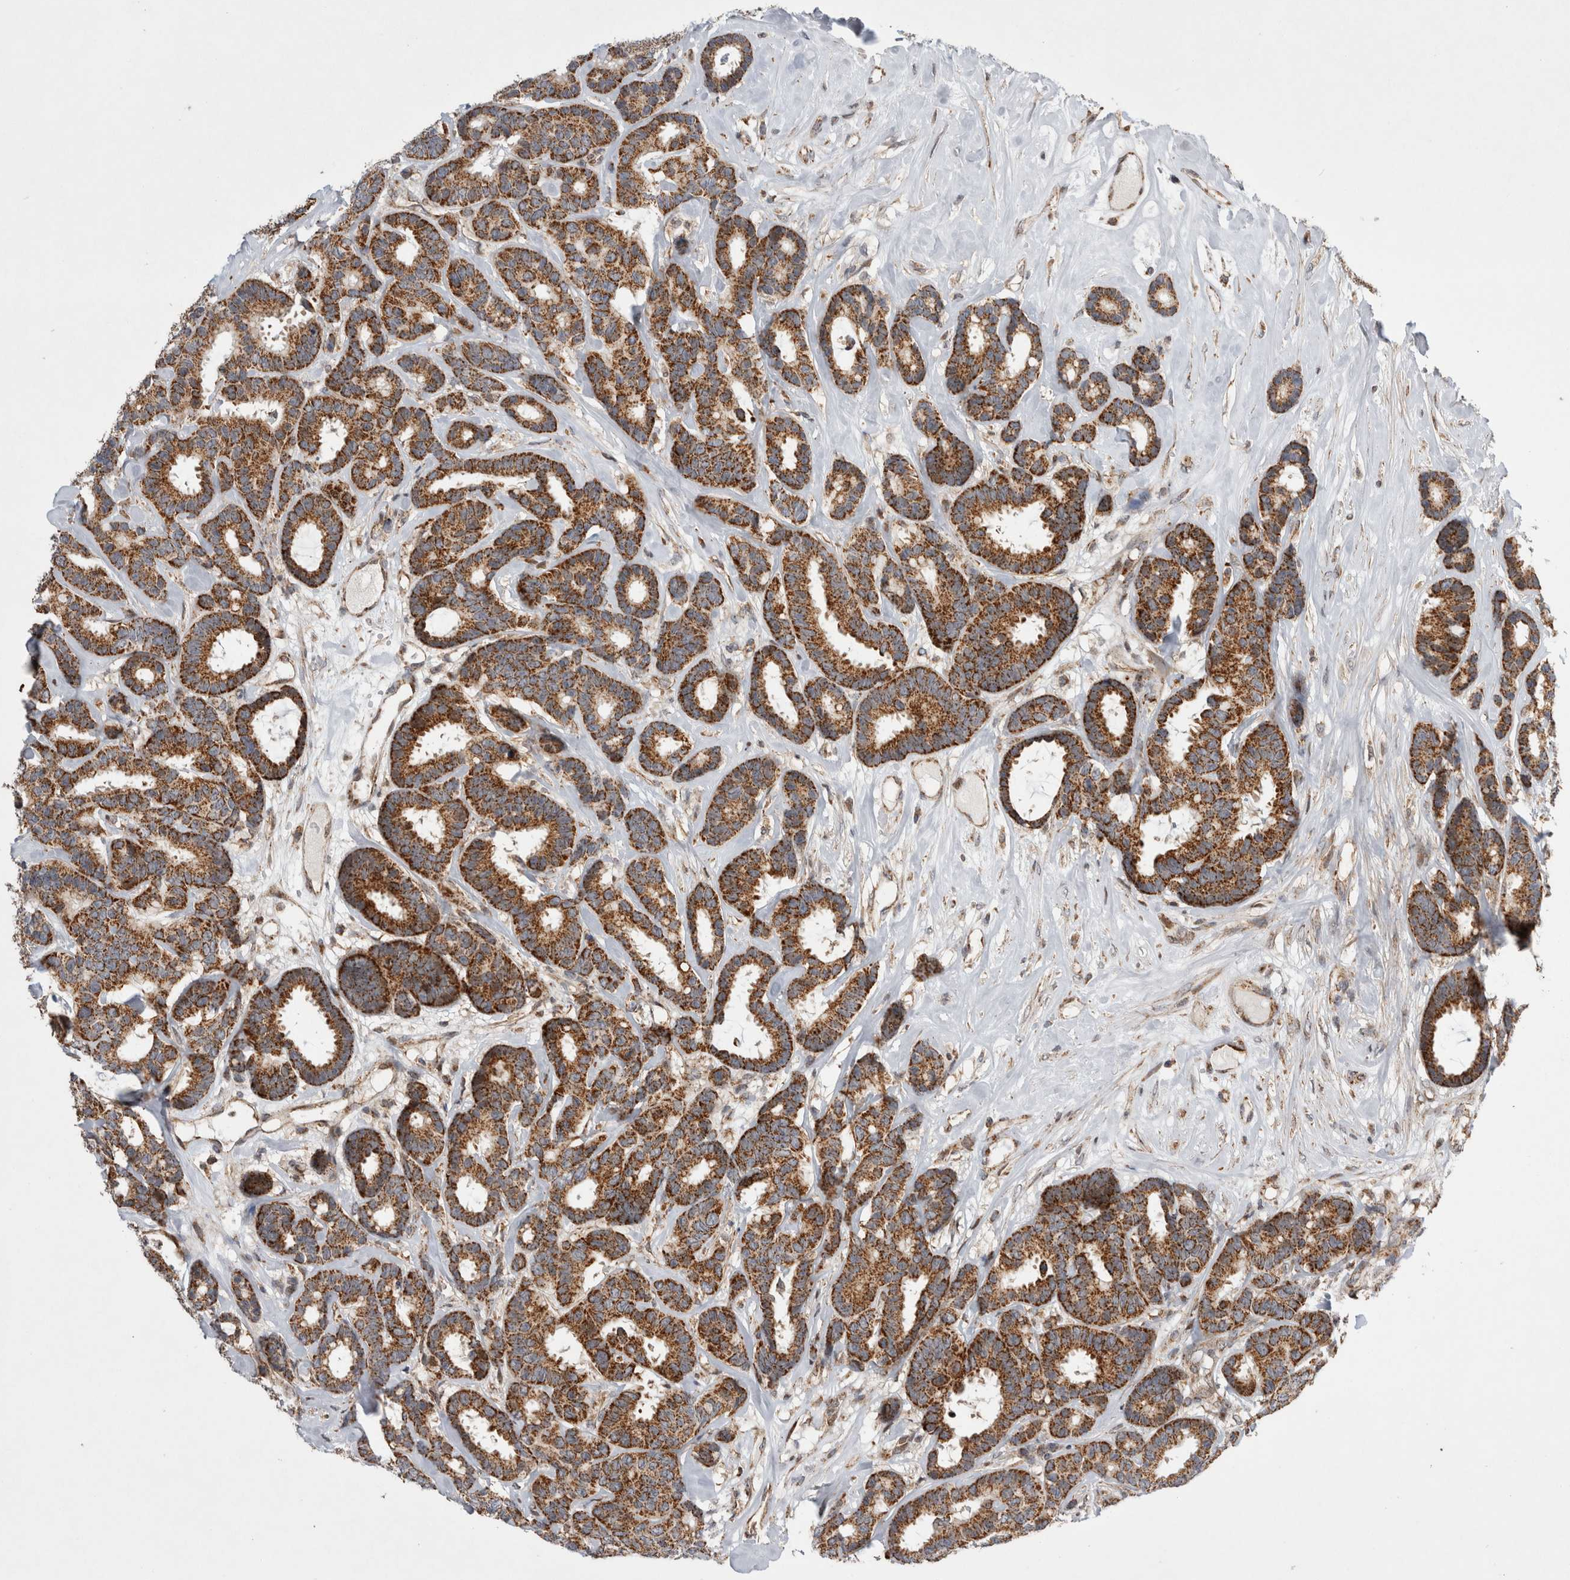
{"staining": {"intensity": "strong", "quantity": ">75%", "location": "cytoplasmic/membranous"}, "tissue": "breast cancer", "cell_type": "Tumor cells", "image_type": "cancer", "snomed": [{"axis": "morphology", "description": "Duct carcinoma"}, {"axis": "topography", "description": "Breast"}], "caption": "Protein expression analysis of human intraductal carcinoma (breast) reveals strong cytoplasmic/membranous staining in about >75% of tumor cells.", "gene": "MRPL37", "patient": {"sex": "female", "age": 87}}